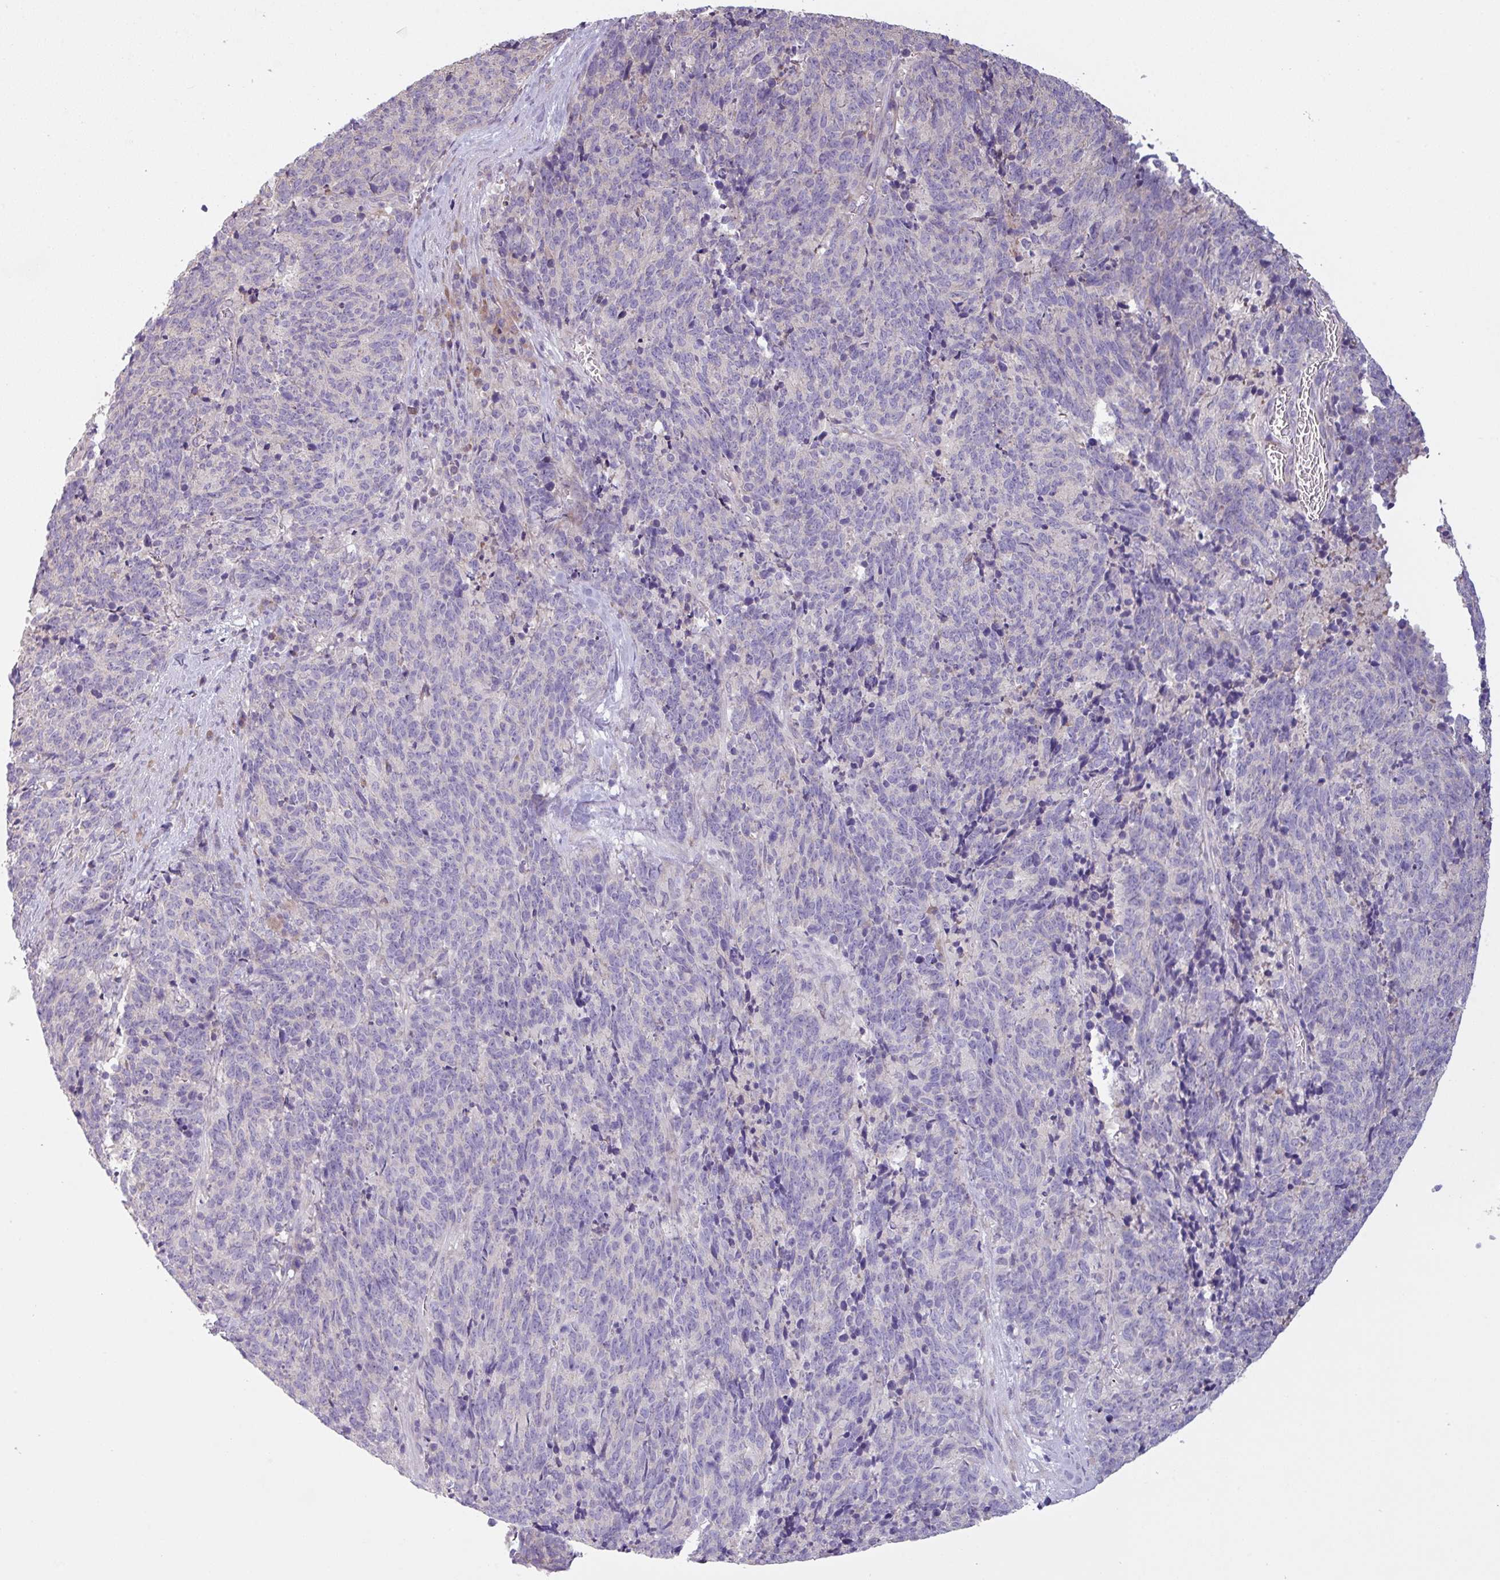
{"staining": {"intensity": "negative", "quantity": "none", "location": "none"}, "tissue": "cervical cancer", "cell_type": "Tumor cells", "image_type": "cancer", "snomed": [{"axis": "morphology", "description": "Squamous cell carcinoma, NOS"}, {"axis": "topography", "description": "Cervix"}], "caption": "A micrograph of cervical squamous cell carcinoma stained for a protein displays no brown staining in tumor cells.", "gene": "C20orf27", "patient": {"sex": "female", "age": 29}}